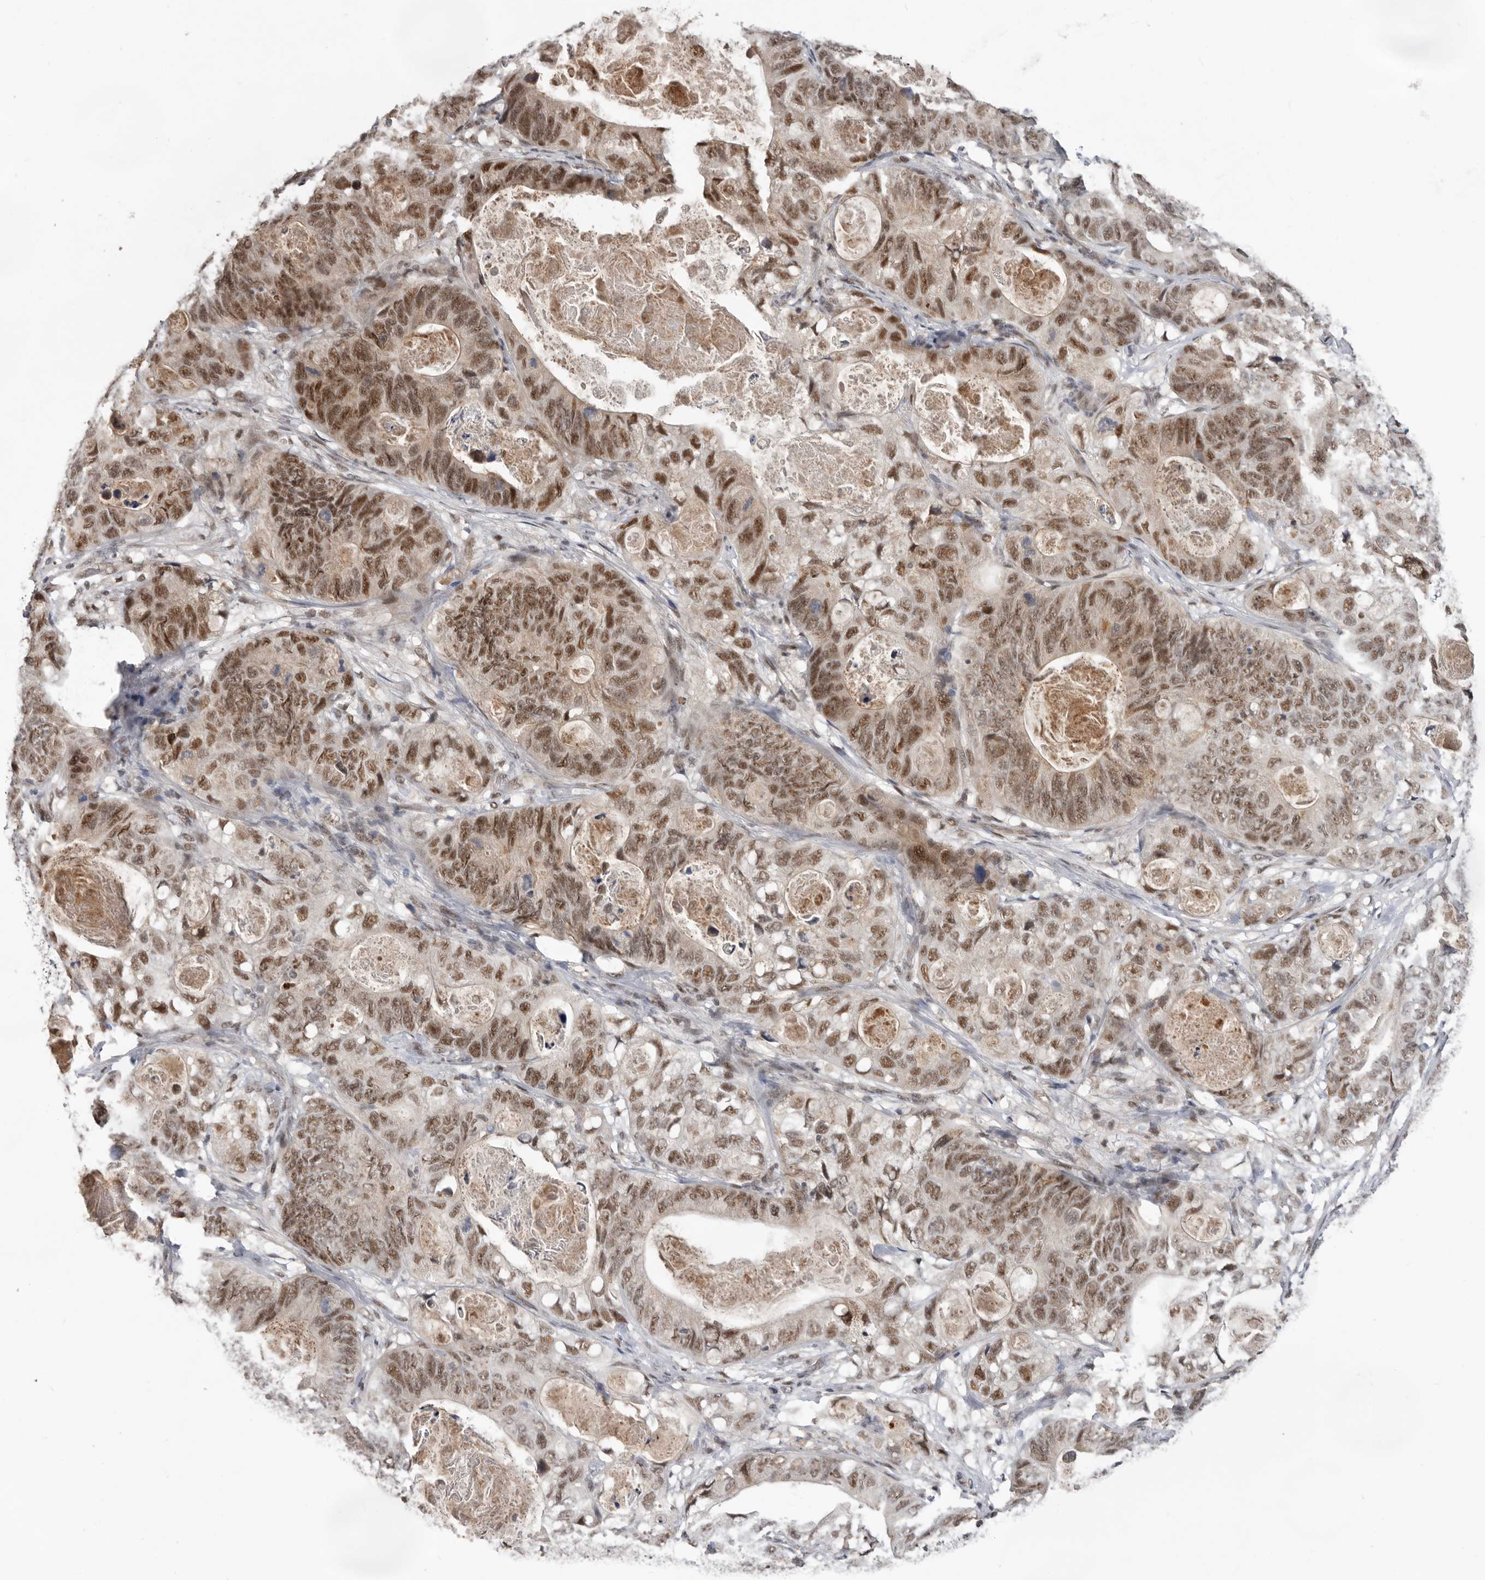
{"staining": {"intensity": "moderate", "quantity": ">75%", "location": "nuclear"}, "tissue": "stomach cancer", "cell_type": "Tumor cells", "image_type": "cancer", "snomed": [{"axis": "morphology", "description": "Normal tissue, NOS"}, {"axis": "morphology", "description": "Adenocarcinoma, NOS"}, {"axis": "topography", "description": "Stomach"}], "caption": "Immunohistochemical staining of human stomach adenocarcinoma shows medium levels of moderate nuclear staining in about >75% of tumor cells. Using DAB (brown) and hematoxylin (blue) stains, captured at high magnification using brightfield microscopy.", "gene": "BRCA2", "patient": {"sex": "female", "age": 89}}